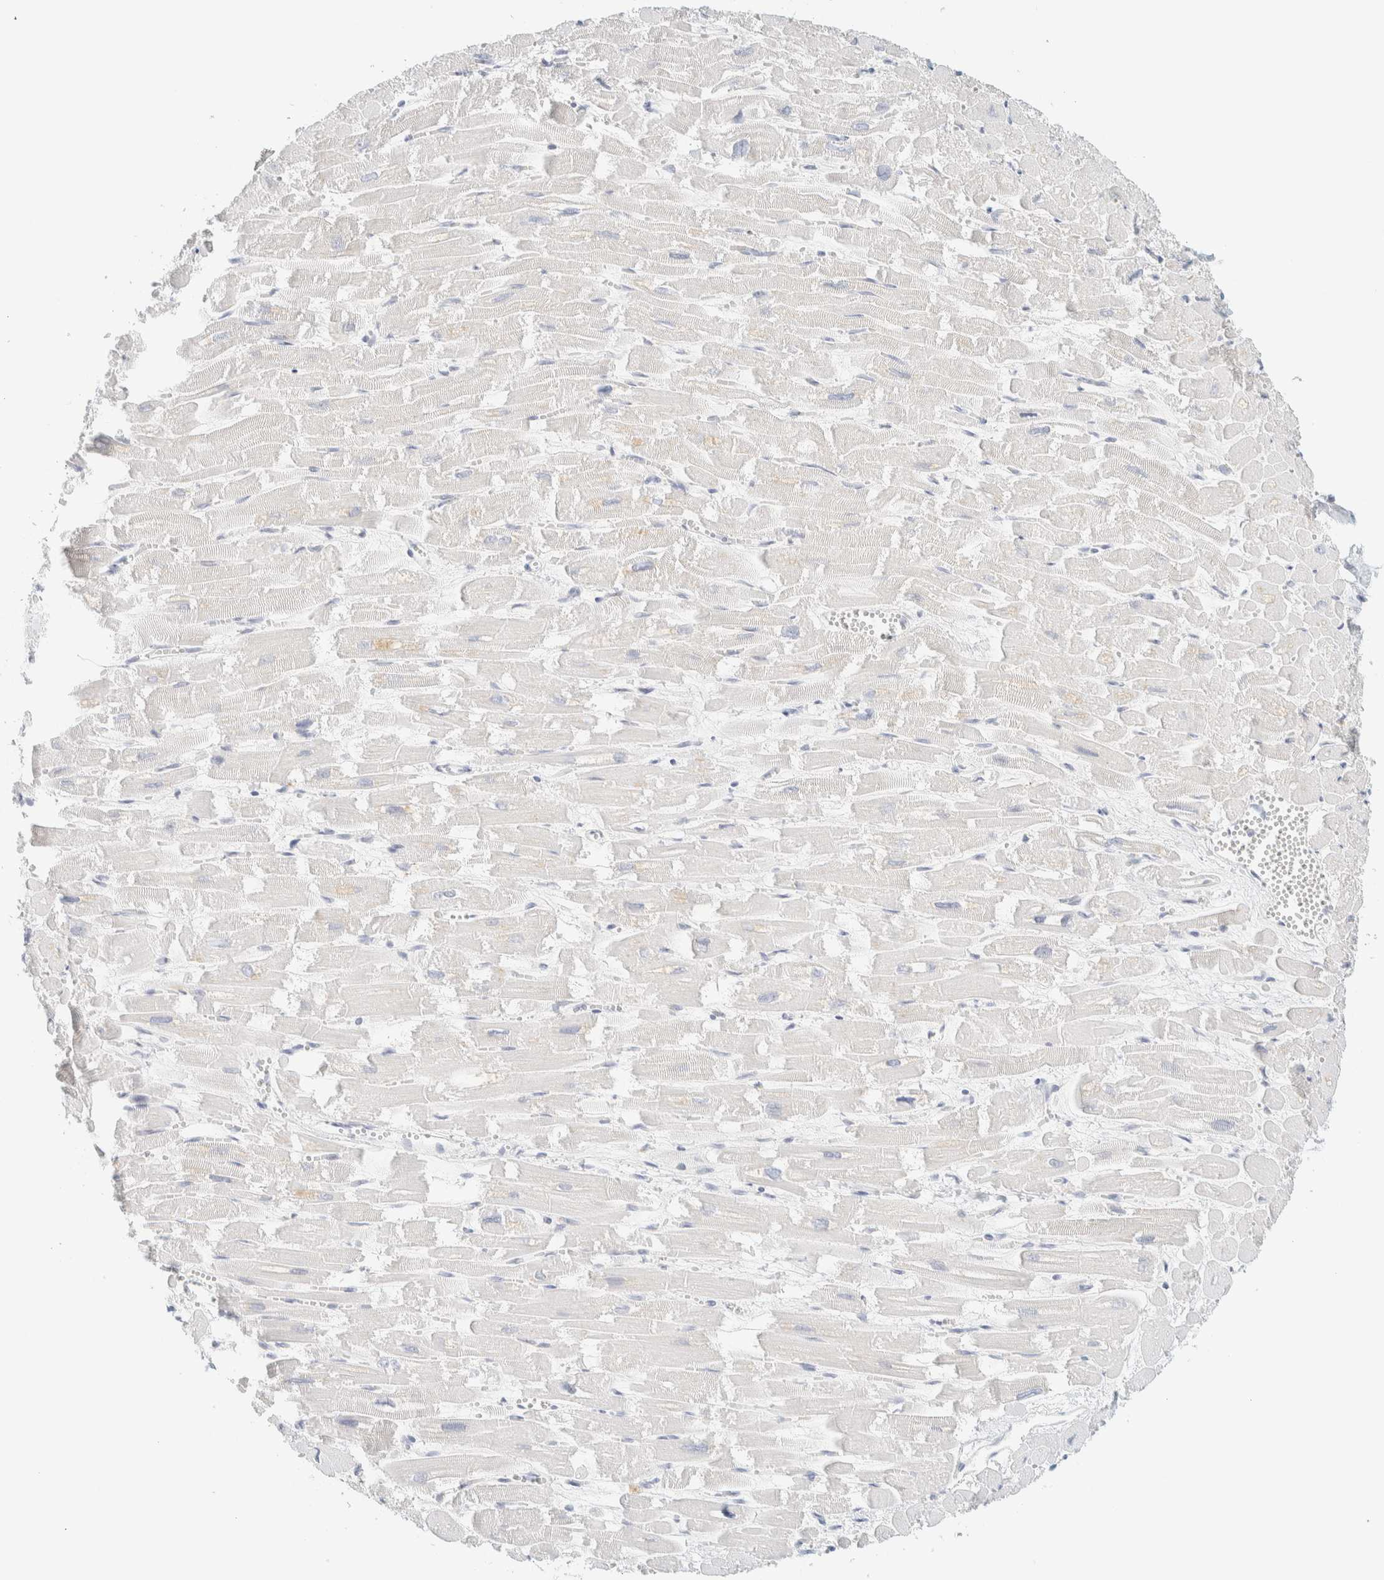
{"staining": {"intensity": "negative", "quantity": "none", "location": "none"}, "tissue": "heart muscle", "cell_type": "Cardiomyocytes", "image_type": "normal", "snomed": [{"axis": "morphology", "description": "Normal tissue, NOS"}, {"axis": "topography", "description": "Heart"}], "caption": "This is an immunohistochemistry histopathology image of unremarkable human heart muscle. There is no staining in cardiomyocytes.", "gene": "SPNS3", "patient": {"sex": "male", "age": 54}}